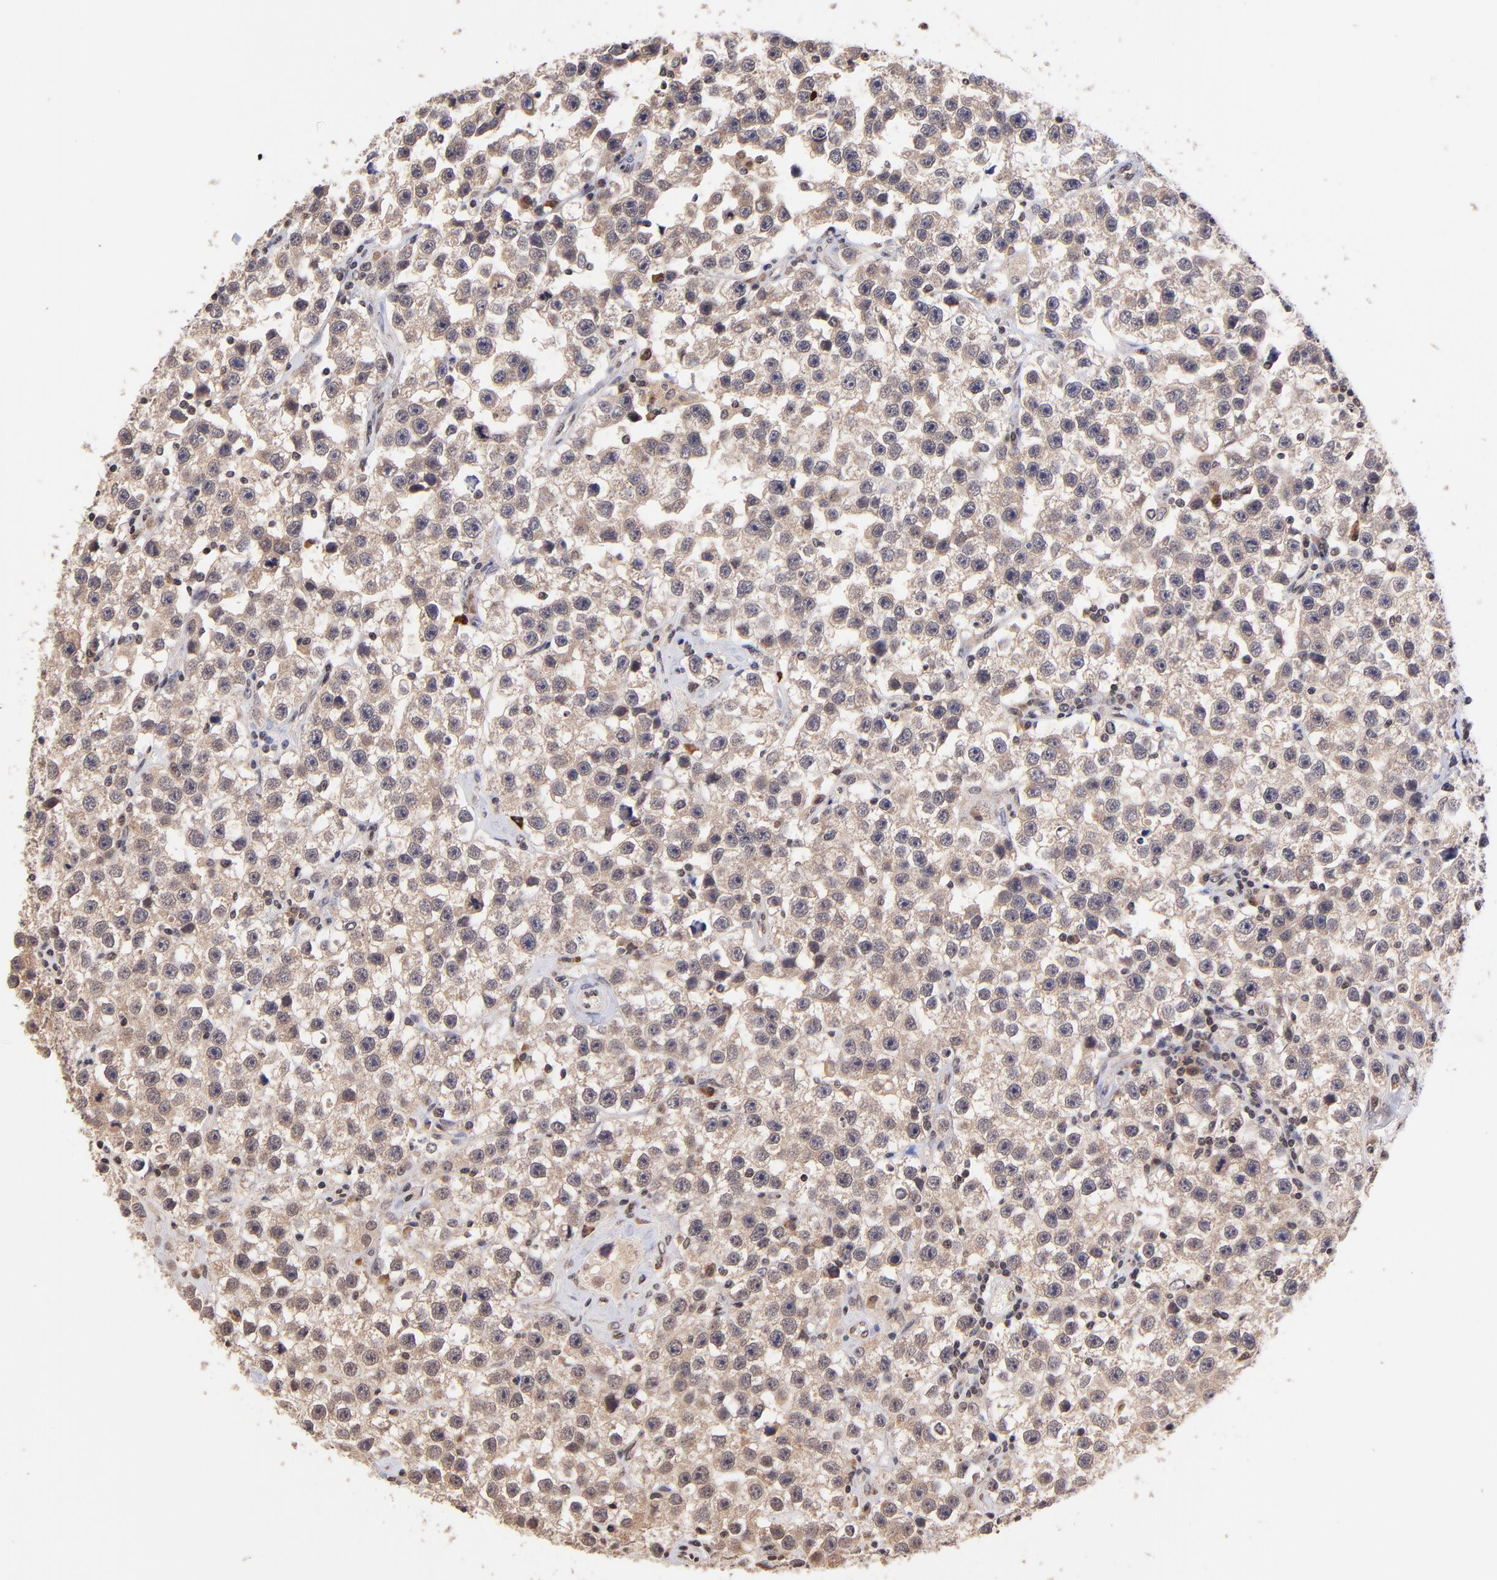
{"staining": {"intensity": "weak", "quantity": ">75%", "location": "cytoplasmic/membranous"}, "tissue": "testis cancer", "cell_type": "Tumor cells", "image_type": "cancer", "snomed": [{"axis": "morphology", "description": "Seminoma, NOS"}, {"axis": "topography", "description": "Testis"}], "caption": "Human testis seminoma stained with a protein marker demonstrates weak staining in tumor cells.", "gene": "WDR25", "patient": {"sex": "male", "age": 32}}